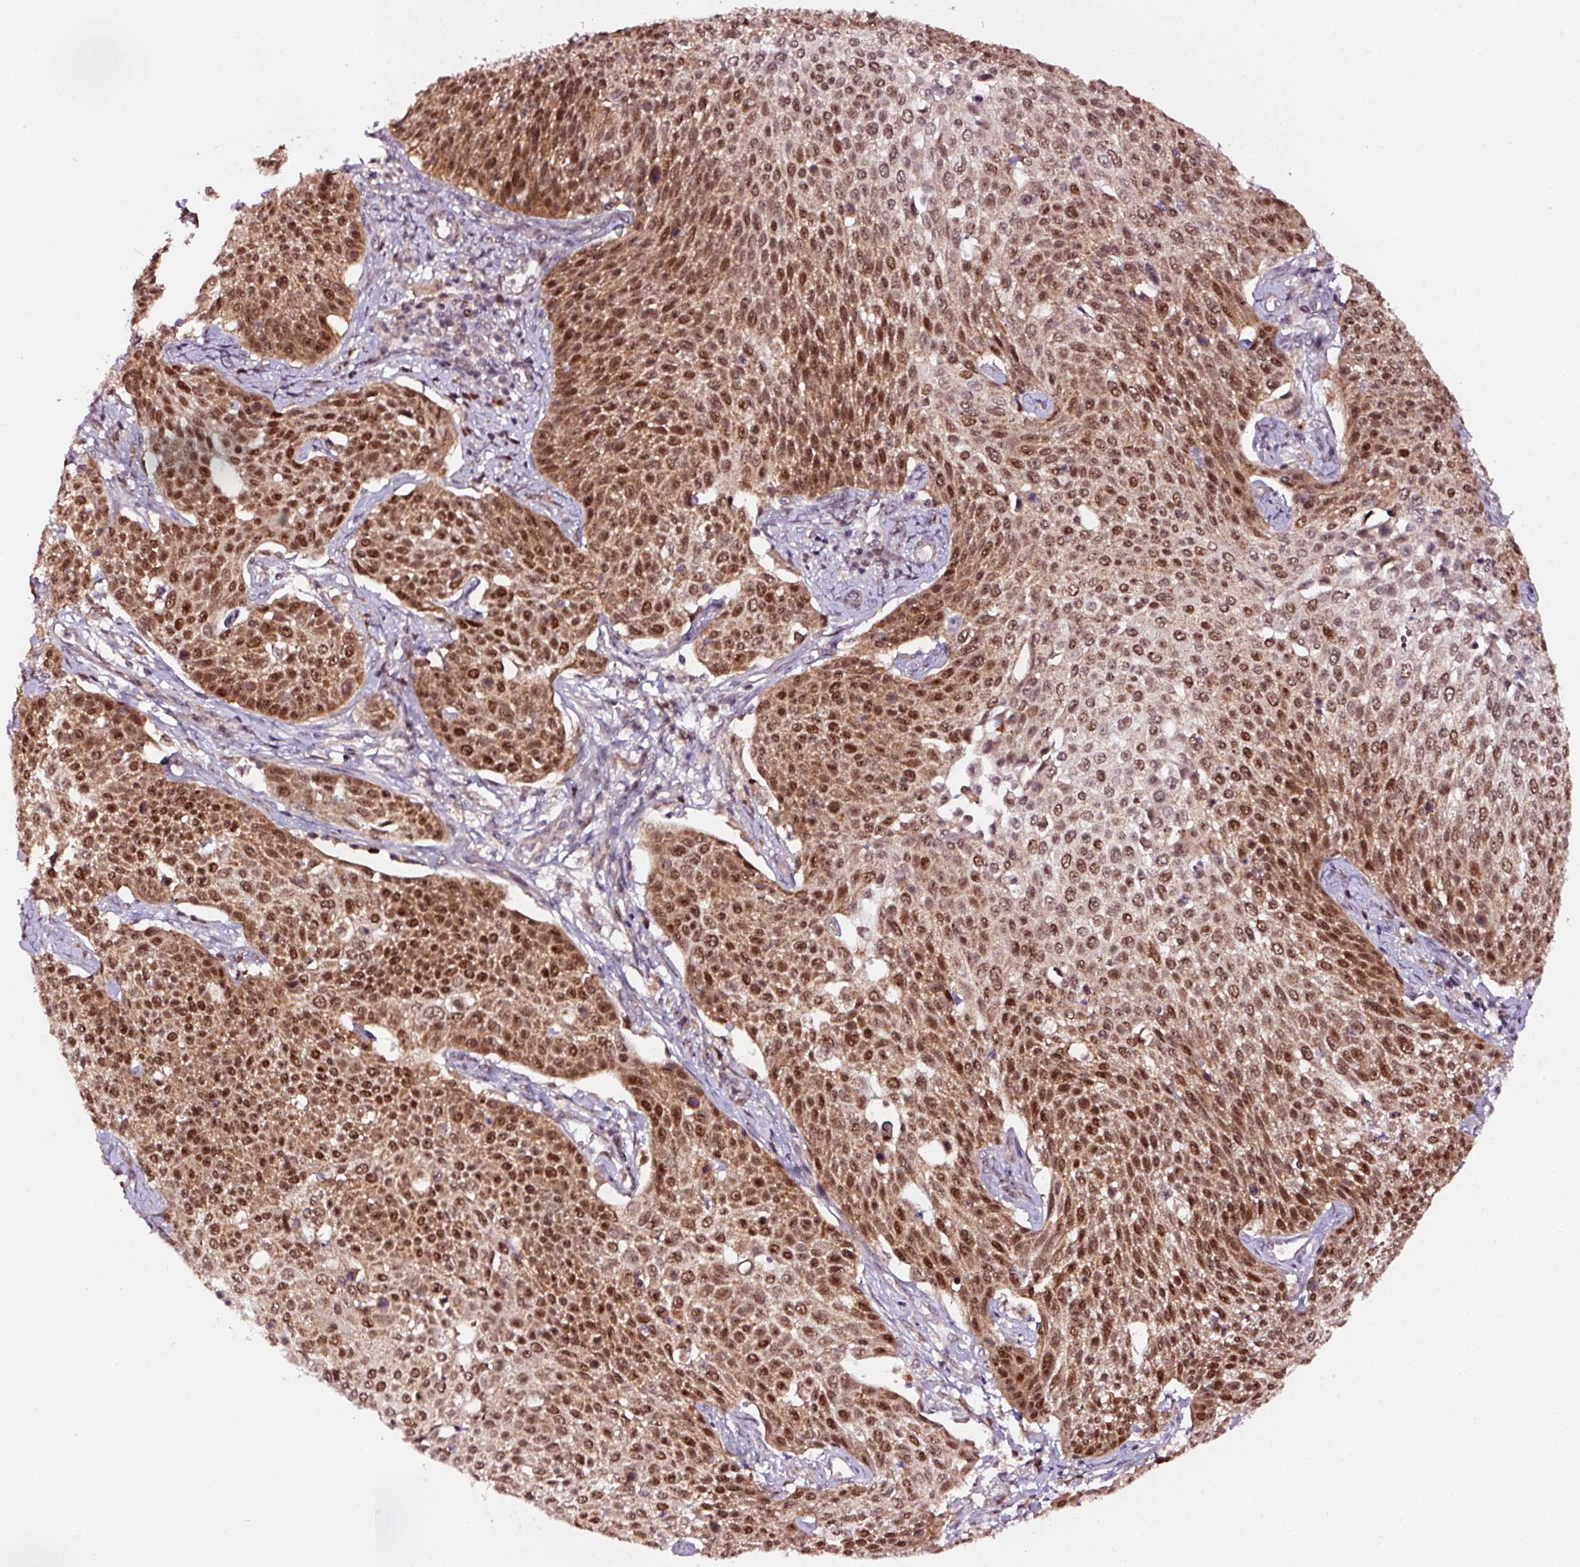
{"staining": {"intensity": "moderate", "quantity": ">75%", "location": "nuclear"}, "tissue": "cervical cancer", "cell_type": "Tumor cells", "image_type": "cancer", "snomed": [{"axis": "morphology", "description": "Squamous cell carcinoma, NOS"}, {"axis": "topography", "description": "Cervix"}], "caption": "Protein expression by immunohistochemistry (IHC) exhibits moderate nuclear positivity in about >75% of tumor cells in squamous cell carcinoma (cervical).", "gene": "RFC4", "patient": {"sex": "female", "age": 34}}